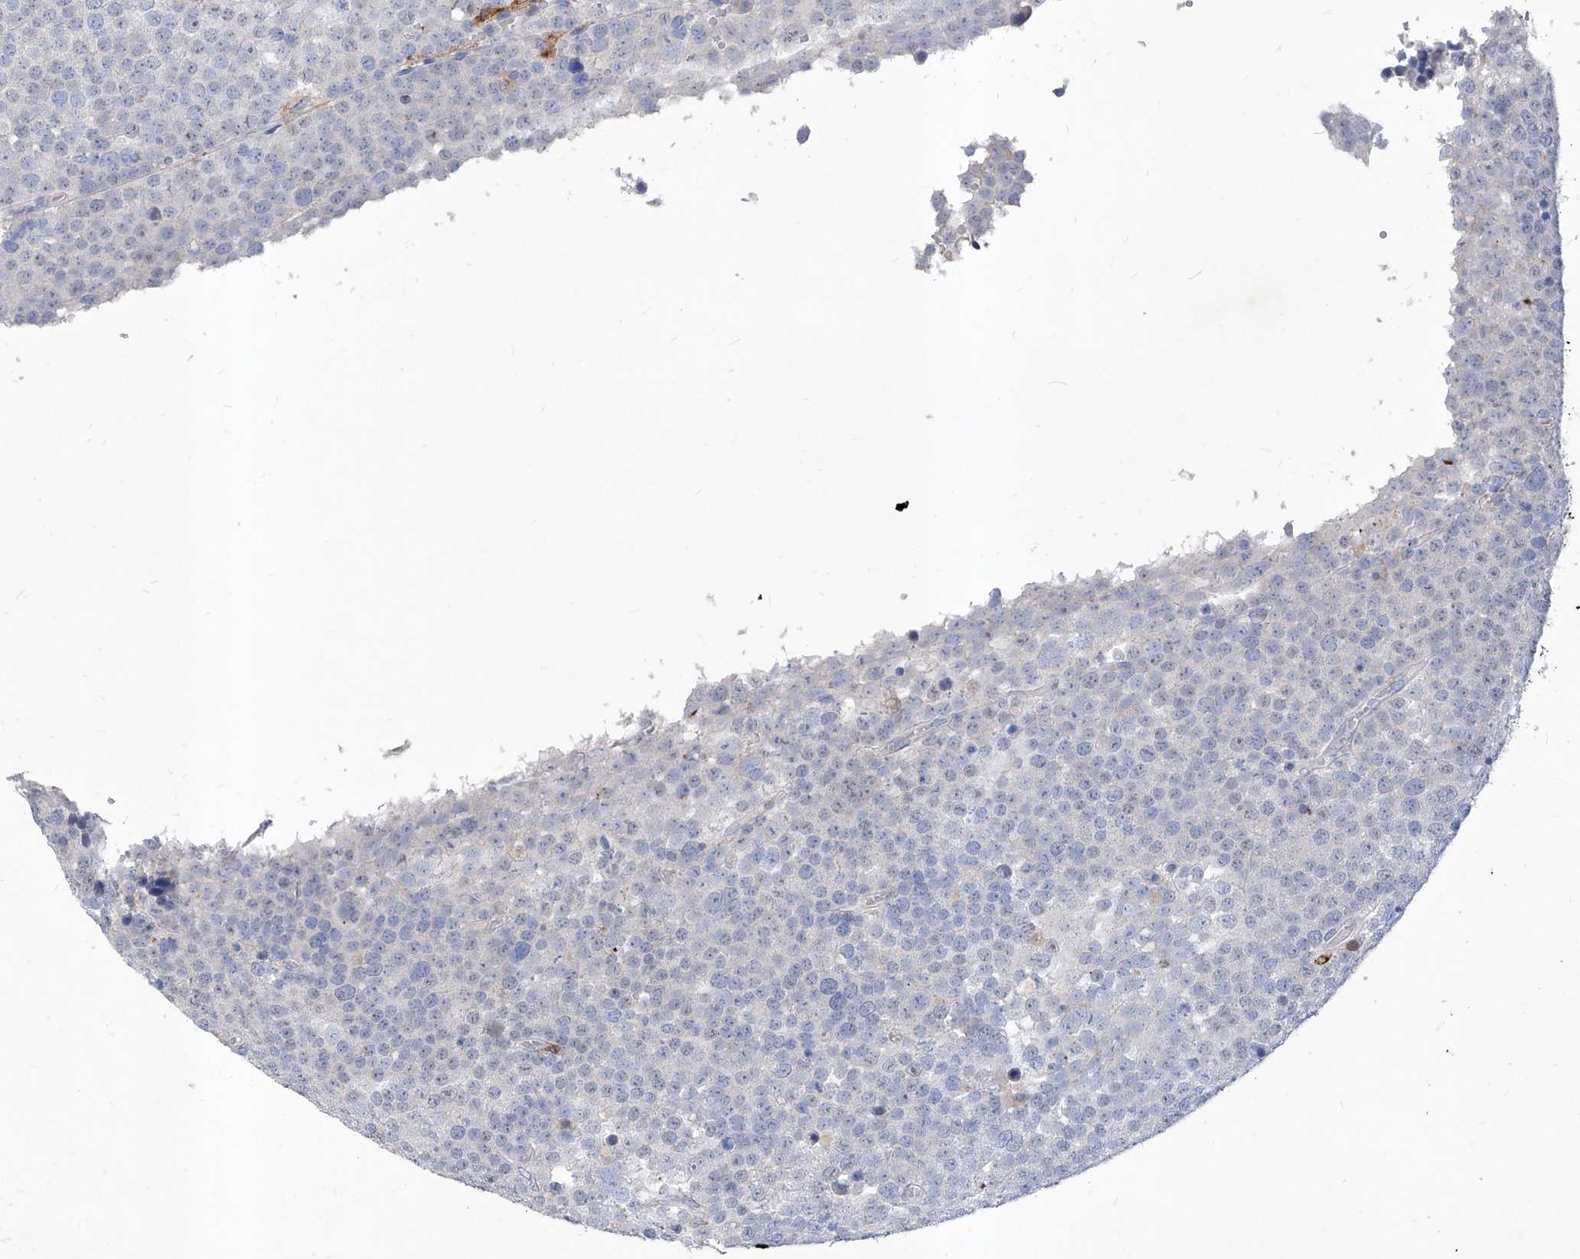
{"staining": {"intensity": "negative", "quantity": "none", "location": "none"}, "tissue": "testis cancer", "cell_type": "Tumor cells", "image_type": "cancer", "snomed": [{"axis": "morphology", "description": "Seminoma, NOS"}, {"axis": "topography", "description": "Testis"}], "caption": "Human testis cancer (seminoma) stained for a protein using immunohistochemistry demonstrates no expression in tumor cells.", "gene": "UBOX5", "patient": {"sex": "male", "age": 71}}